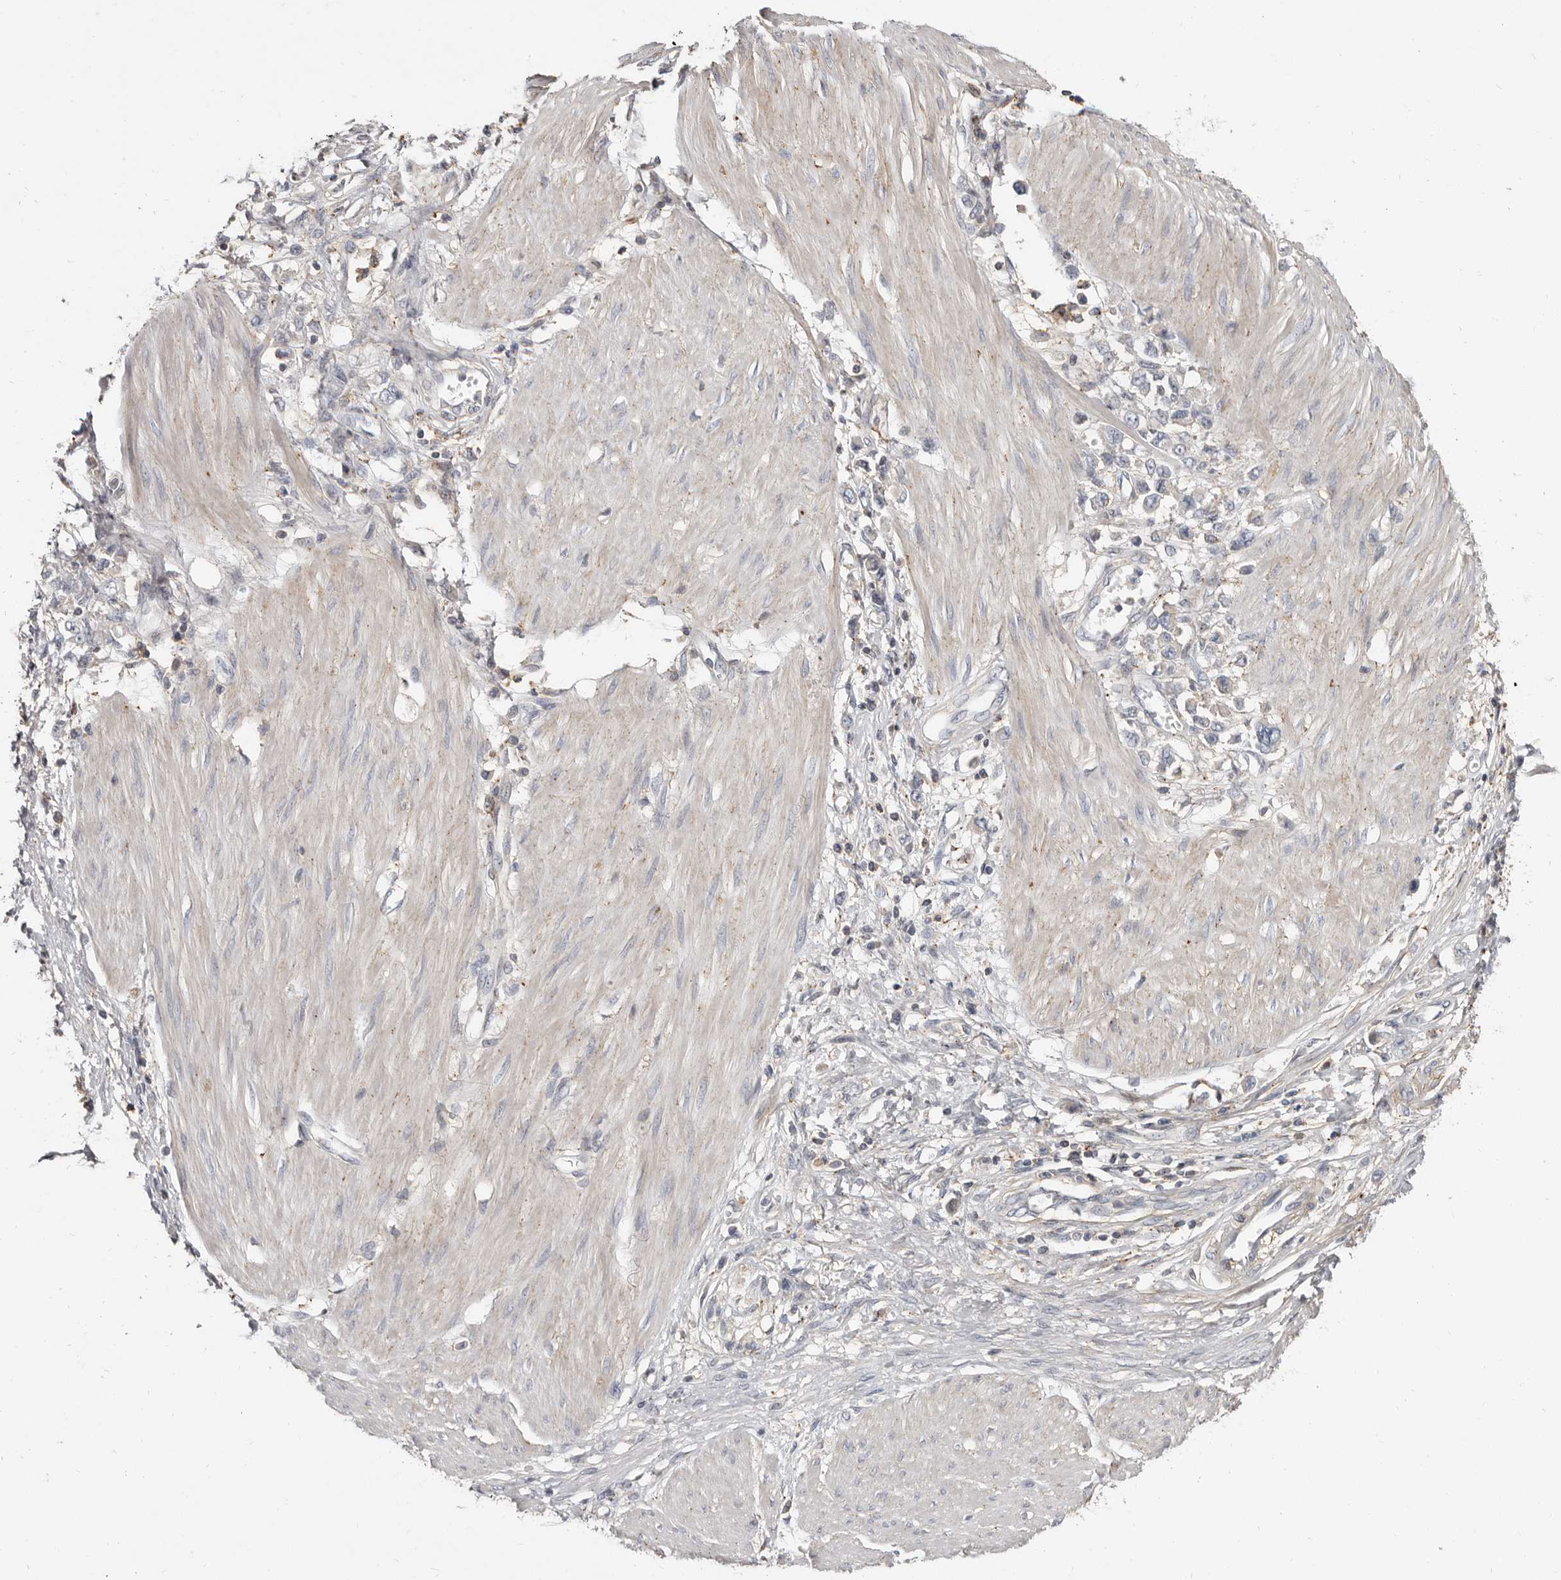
{"staining": {"intensity": "negative", "quantity": "none", "location": "none"}, "tissue": "stomach cancer", "cell_type": "Tumor cells", "image_type": "cancer", "snomed": [{"axis": "morphology", "description": "Adenocarcinoma, NOS"}, {"axis": "topography", "description": "Stomach"}], "caption": "This image is of stomach cancer stained with IHC to label a protein in brown with the nuclei are counter-stained blue. There is no positivity in tumor cells.", "gene": "KIF26B", "patient": {"sex": "female", "age": 76}}